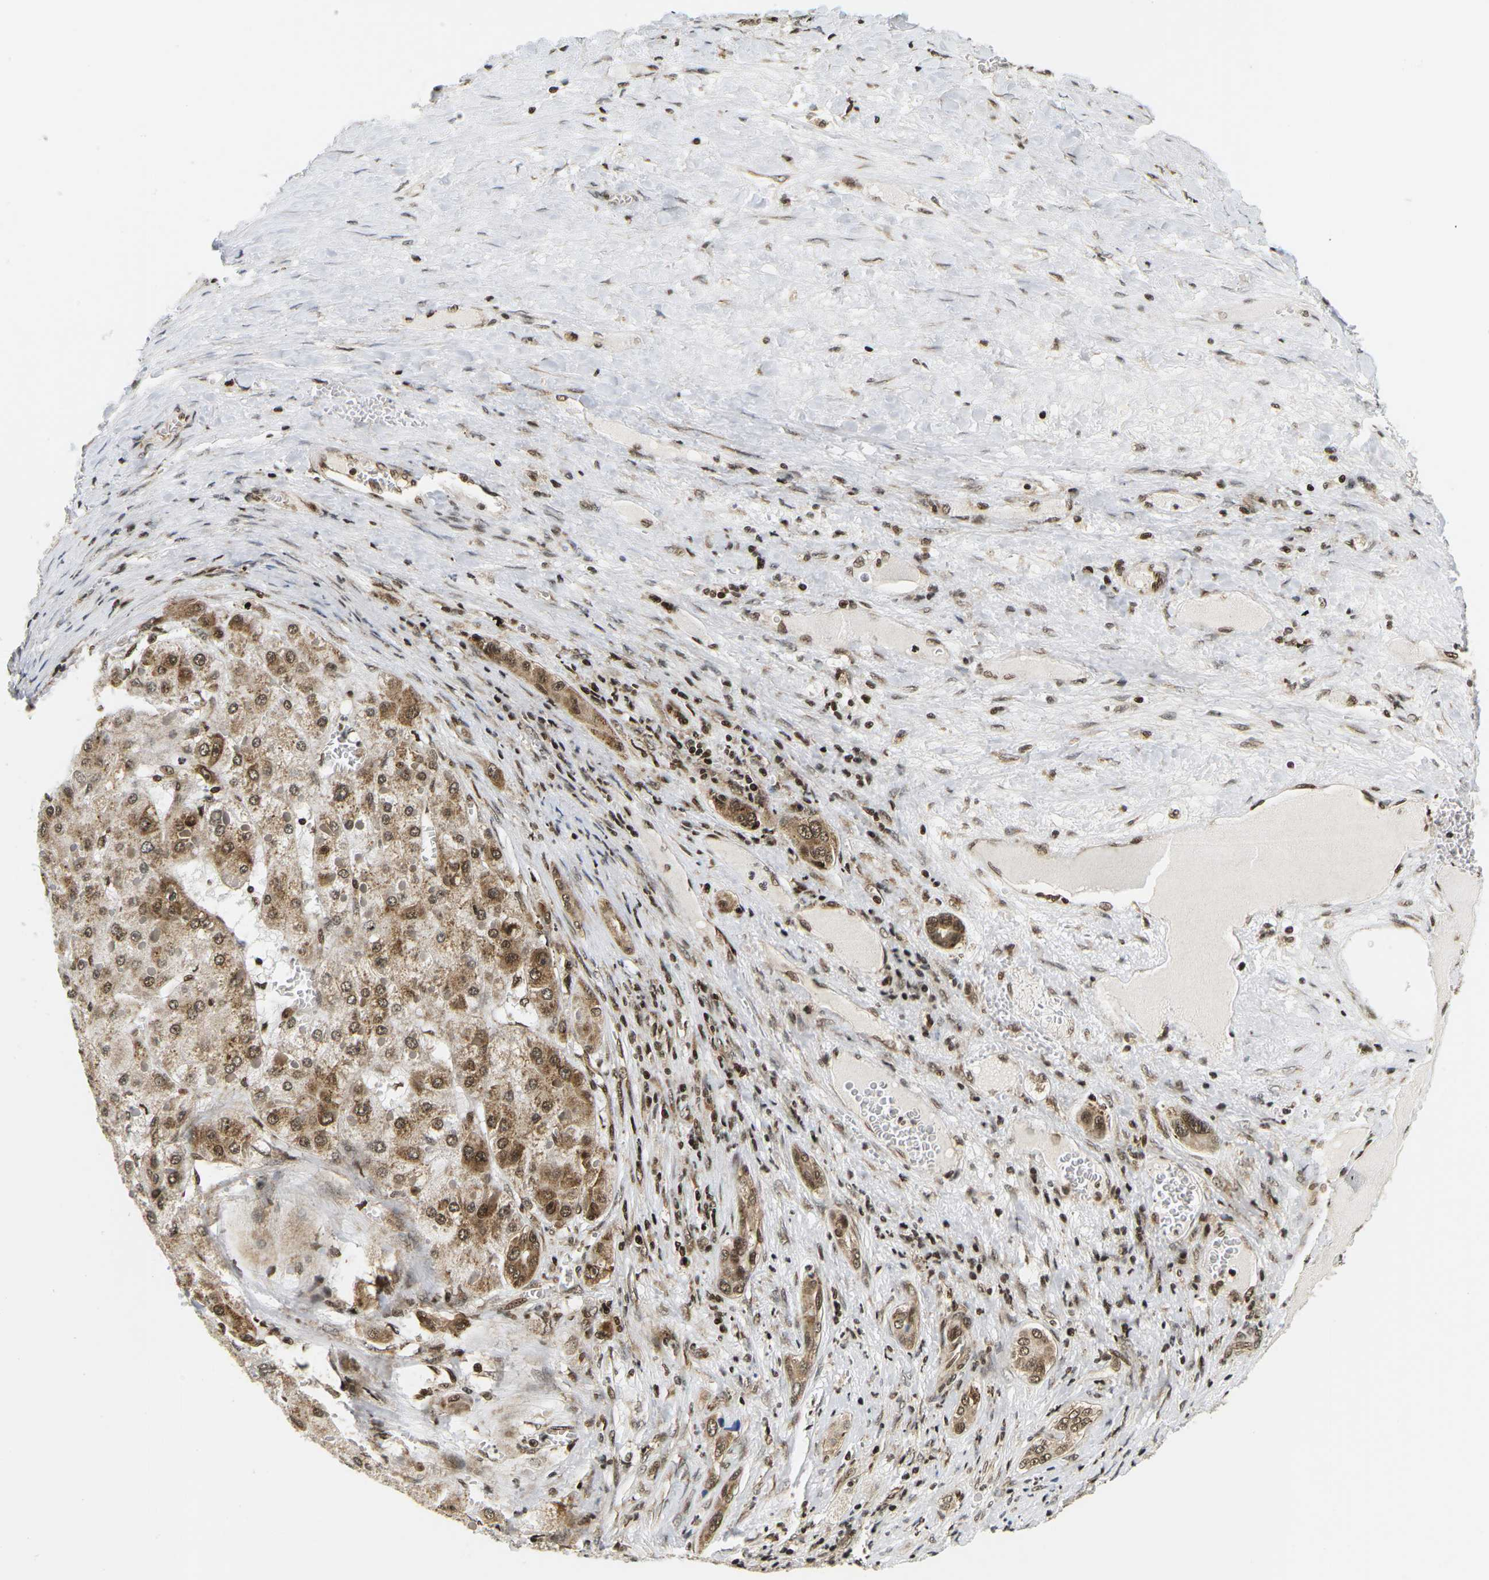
{"staining": {"intensity": "moderate", "quantity": ">75%", "location": "cytoplasmic/membranous,nuclear"}, "tissue": "liver cancer", "cell_type": "Tumor cells", "image_type": "cancer", "snomed": [{"axis": "morphology", "description": "Carcinoma, Hepatocellular, NOS"}, {"axis": "topography", "description": "Liver"}], "caption": "An immunohistochemistry micrograph of neoplastic tissue is shown. Protein staining in brown shows moderate cytoplasmic/membranous and nuclear positivity in liver hepatocellular carcinoma within tumor cells.", "gene": "CELF1", "patient": {"sex": "female", "age": 73}}